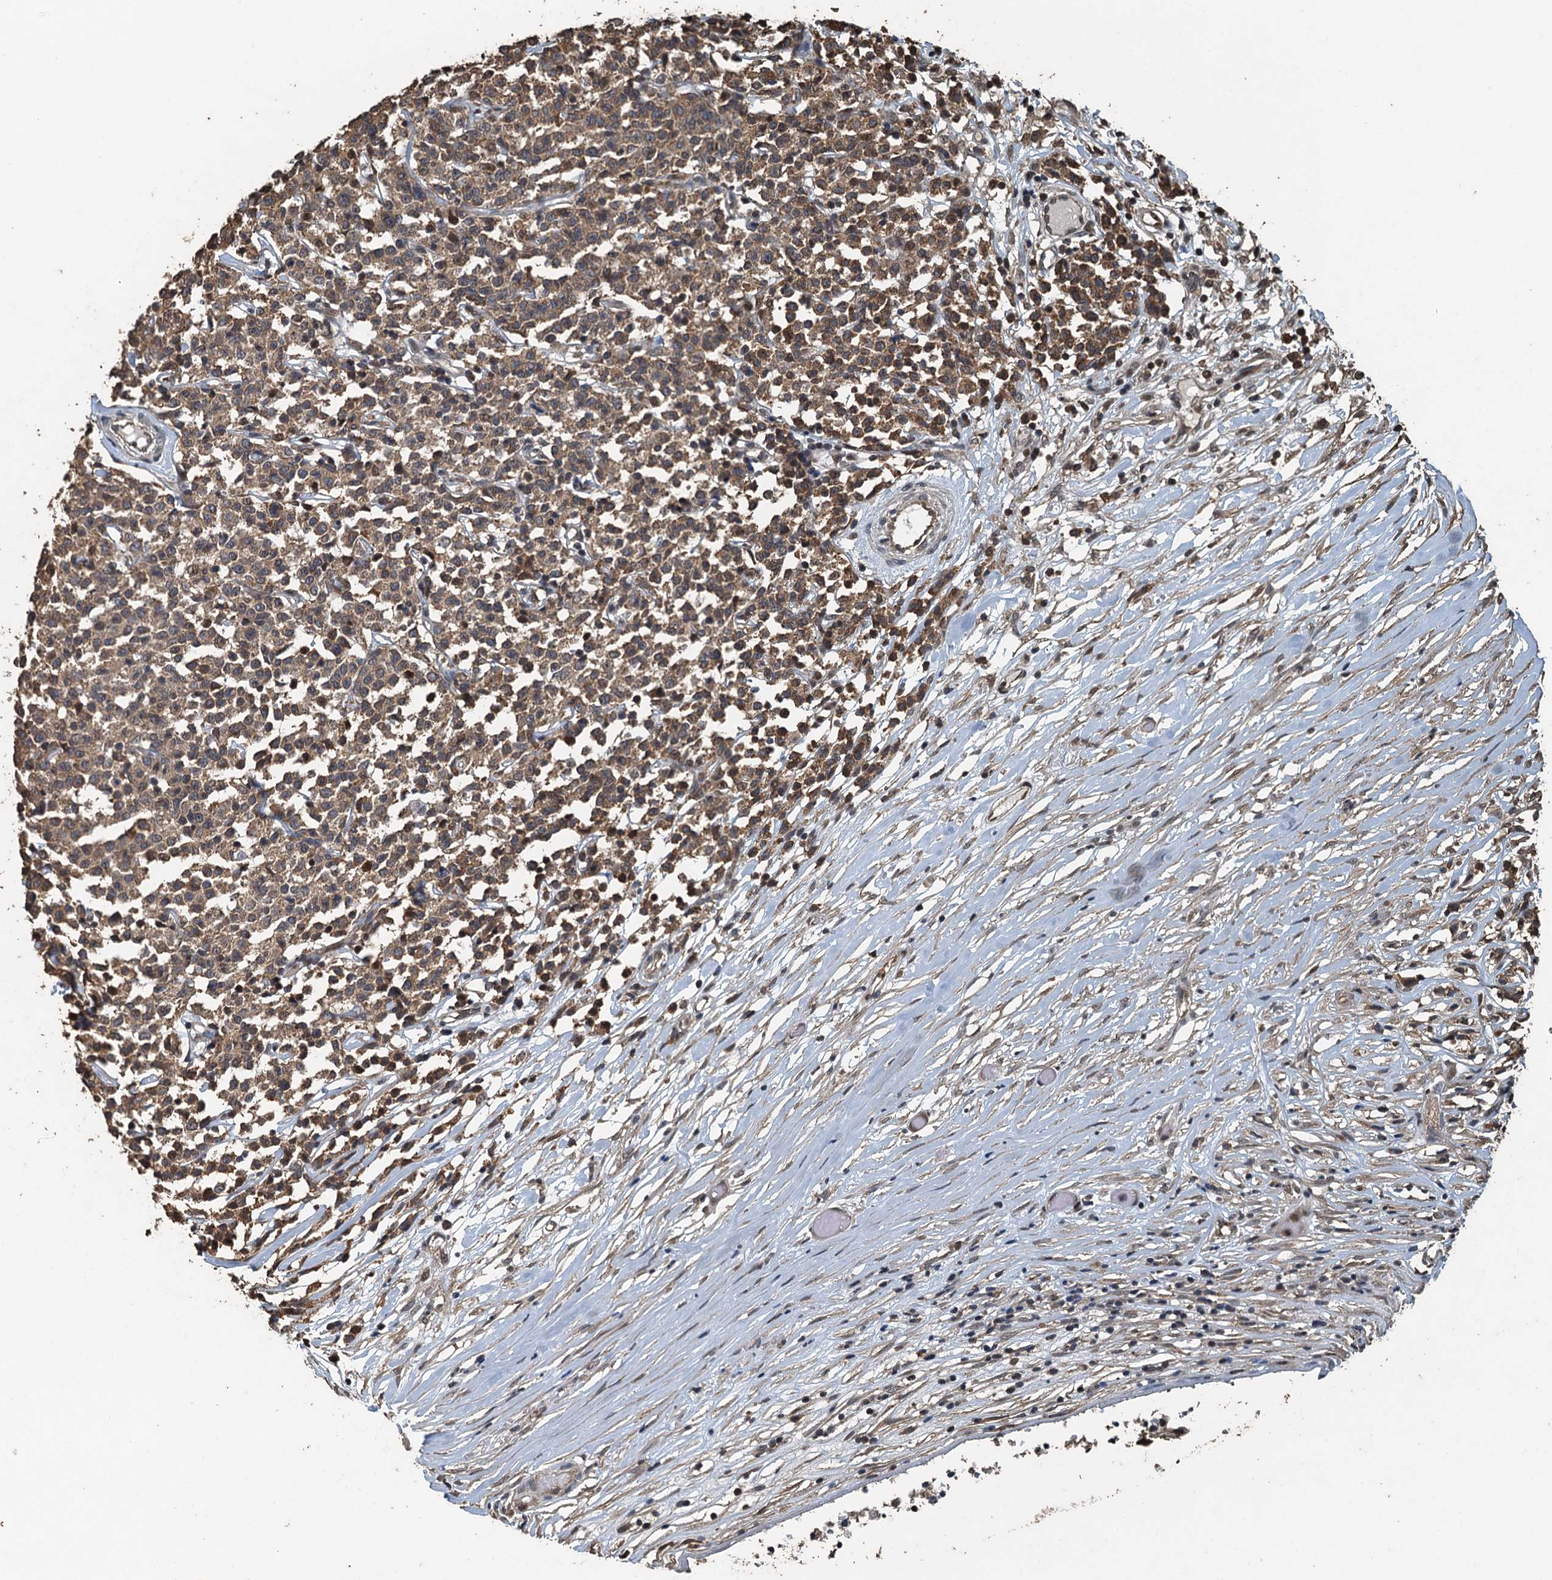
{"staining": {"intensity": "weak", "quantity": ">75%", "location": "cytoplasmic/membranous"}, "tissue": "lymphoma", "cell_type": "Tumor cells", "image_type": "cancer", "snomed": [{"axis": "morphology", "description": "Malignant lymphoma, non-Hodgkin's type, Low grade"}, {"axis": "topography", "description": "Small intestine"}], "caption": "Protein staining exhibits weak cytoplasmic/membranous staining in approximately >75% of tumor cells in low-grade malignant lymphoma, non-Hodgkin's type. (Brightfield microscopy of DAB IHC at high magnification).", "gene": "PIGN", "patient": {"sex": "female", "age": 59}}